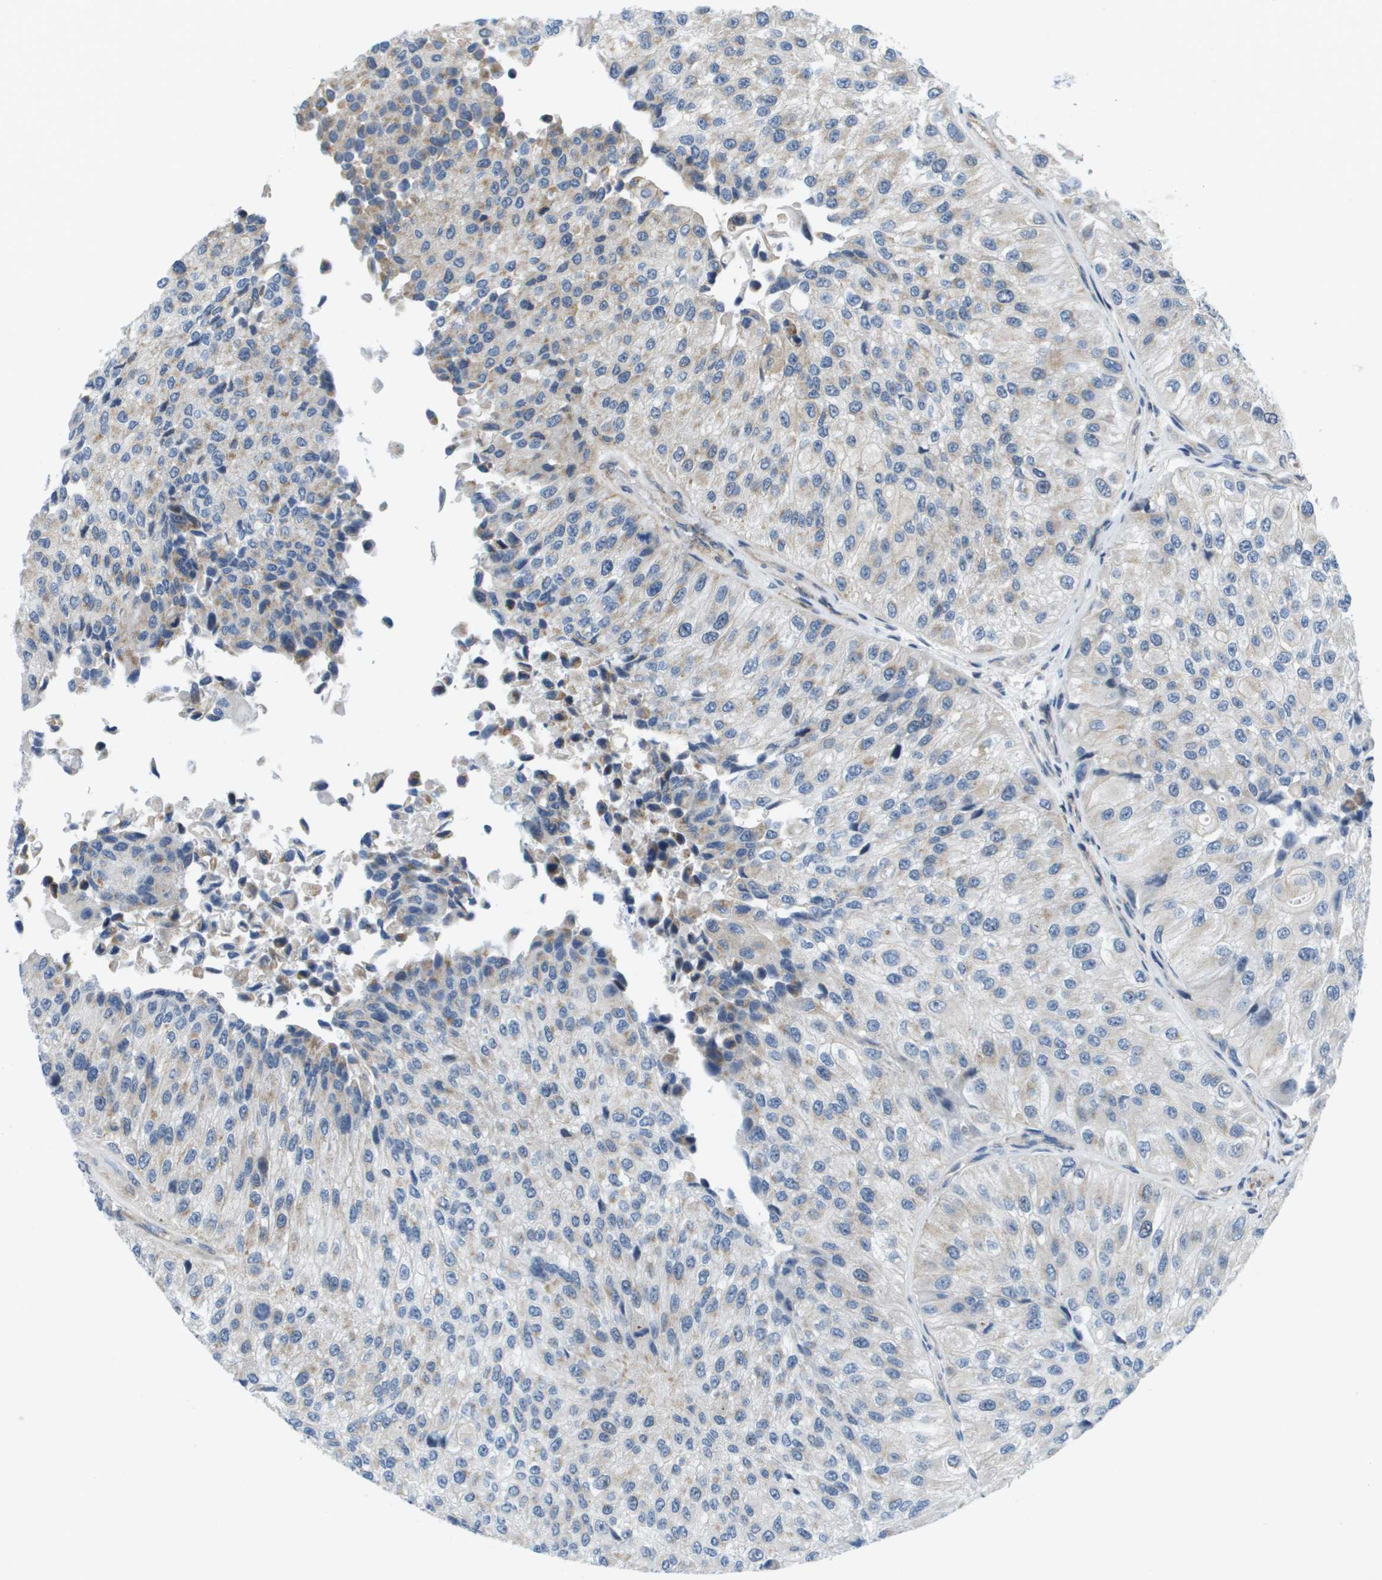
{"staining": {"intensity": "negative", "quantity": "none", "location": "none"}, "tissue": "urothelial cancer", "cell_type": "Tumor cells", "image_type": "cancer", "snomed": [{"axis": "morphology", "description": "Urothelial carcinoma, High grade"}, {"axis": "topography", "description": "Kidney"}, {"axis": "topography", "description": "Urinary bladder"}], "caption": "The immunohistochemistry (IHC) histopathology image has no significant expression in tumor cells of urothelial cancer tissue.", "gene": "KRT23", "patient": {"sex": "male", "age": 77}}